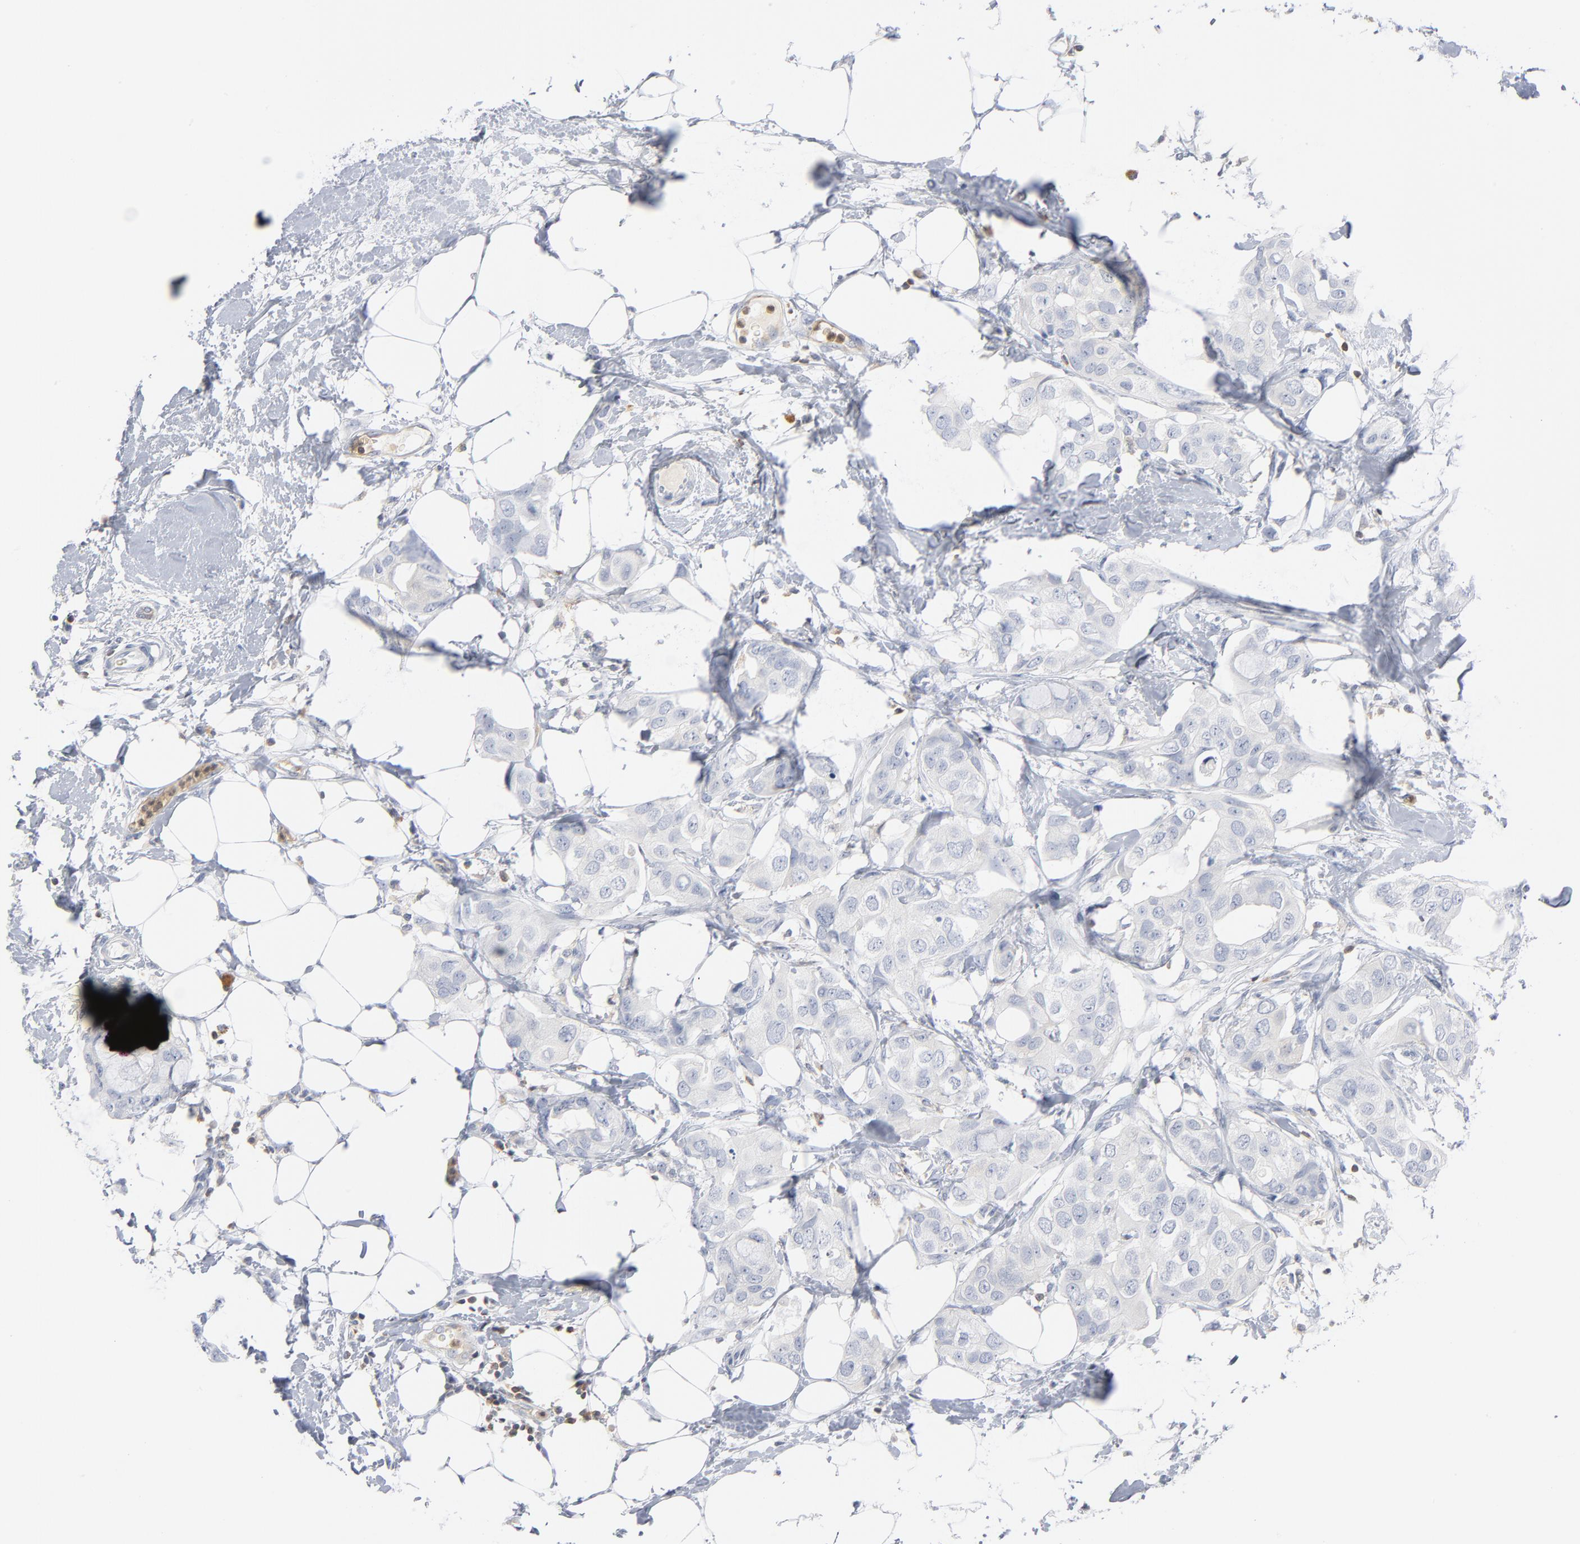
{"staining": {"intensity": "negative", "quantity": "none", "location": "none"}, "tissue": "breast cancer", "cell_type": "Tumor cells", "image_type": "cancer", "snomed": [{"axis": "morphology", "description": "Duct carcinoma"}, {"axis": "topography", "description": "Breast"}], "caption": "This is an IHC photomicrograph of intraductal carcinoma (breast). There is no expression in tumor cells.", "gene": "PTK2B", "patient": {"sex": "female", "age": 40}}